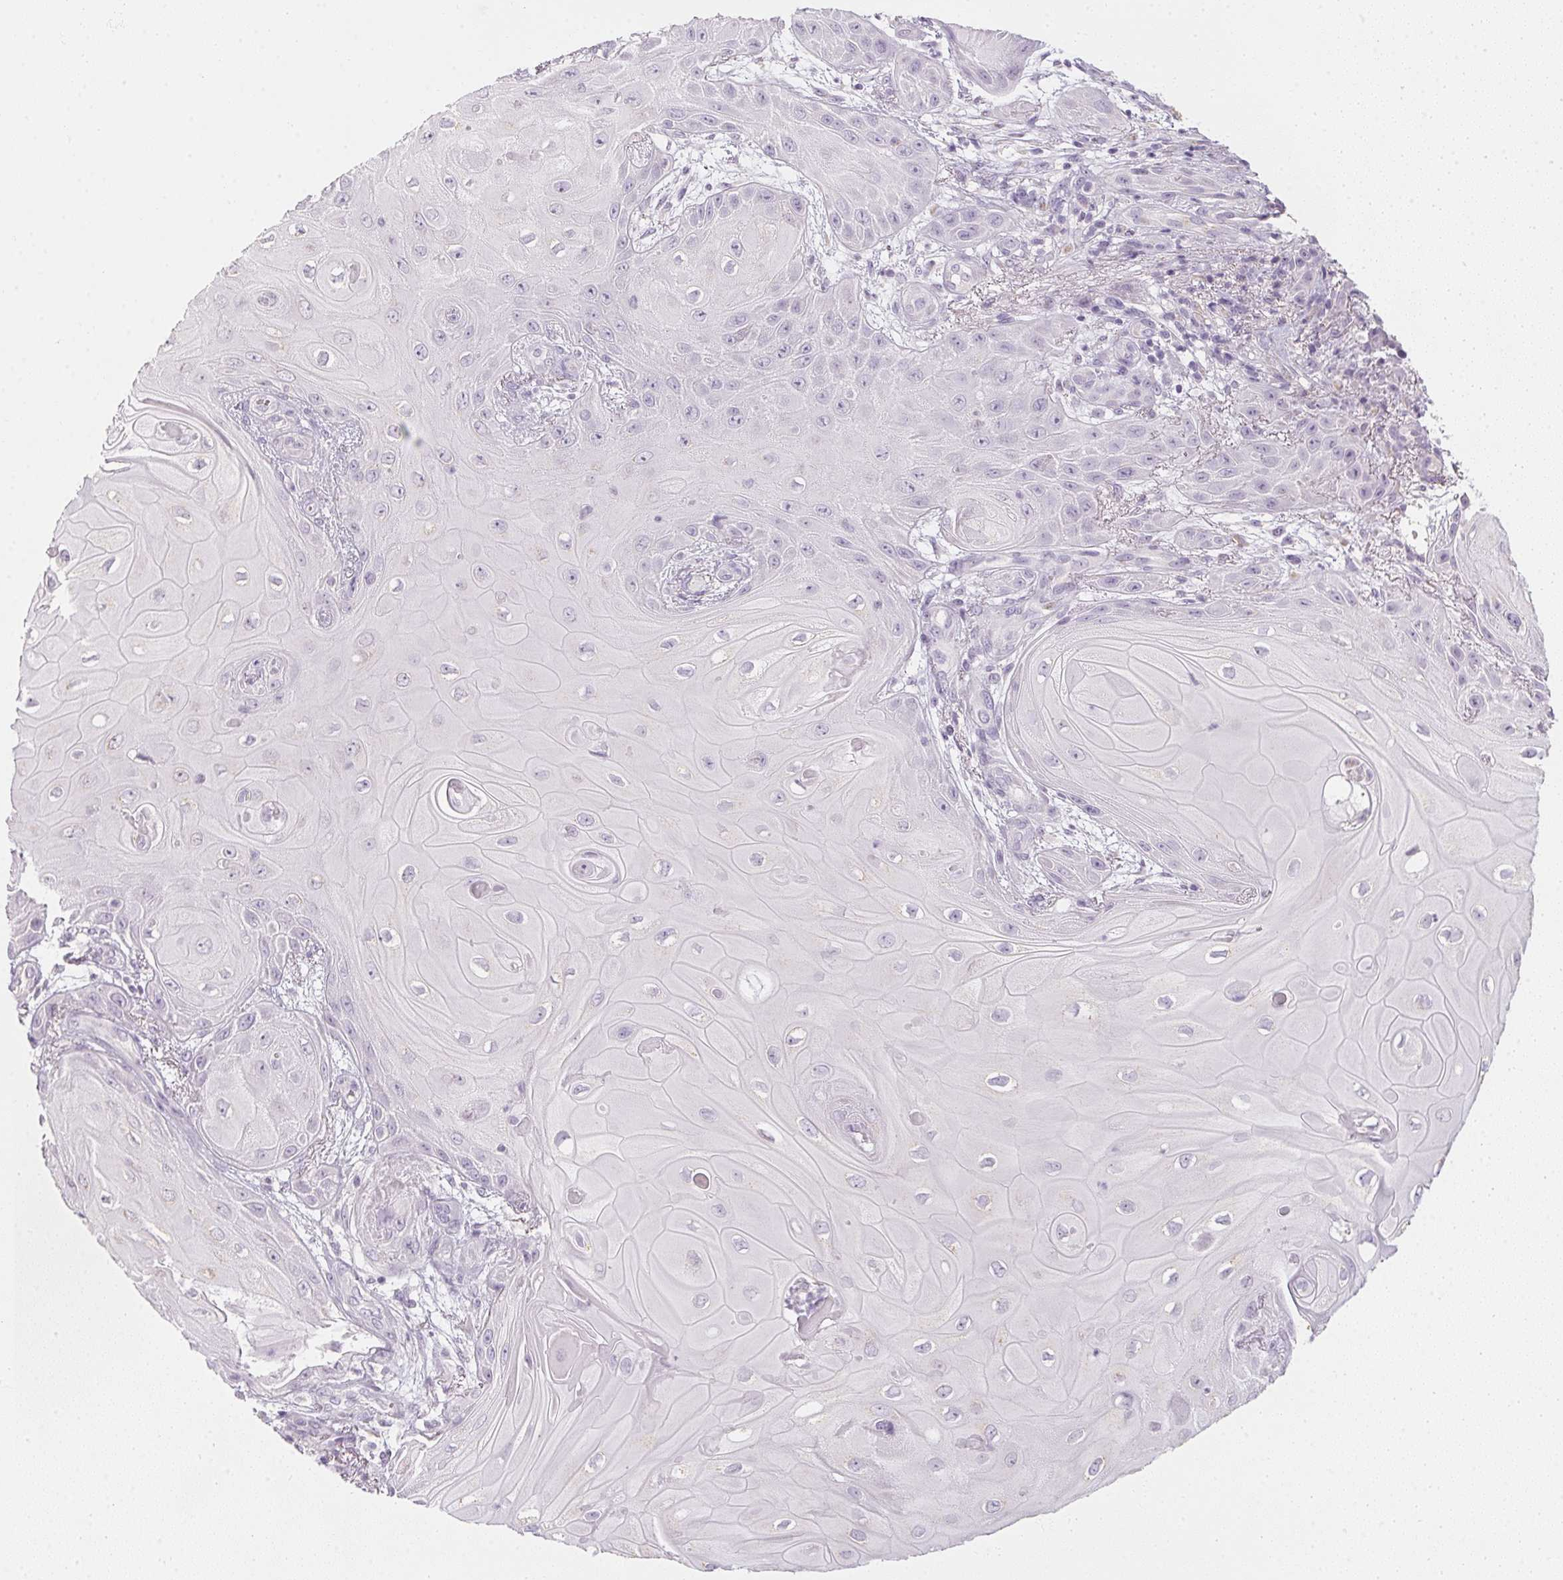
{"staining": {"intensity": "negative", "quantity": "none", "location": "none"}, "tissue": "skin cancer", "cell_type": "Tumor cells", "image_type": "cancer", "snomed": [{"axis": "morphology", "description": "Squamous cell carcinoma, NOS"}, {"axis": "topography", "description": "Skin"}], "caption": "Immunohistochemistry (IHC) micrograph of skin cancer (squamous cell carcinoma) stained for a protein (brown), which shows no positivity in tumor cells.", "gene": "TMEM72", "patient": {"sex": "male", "age": 62}}